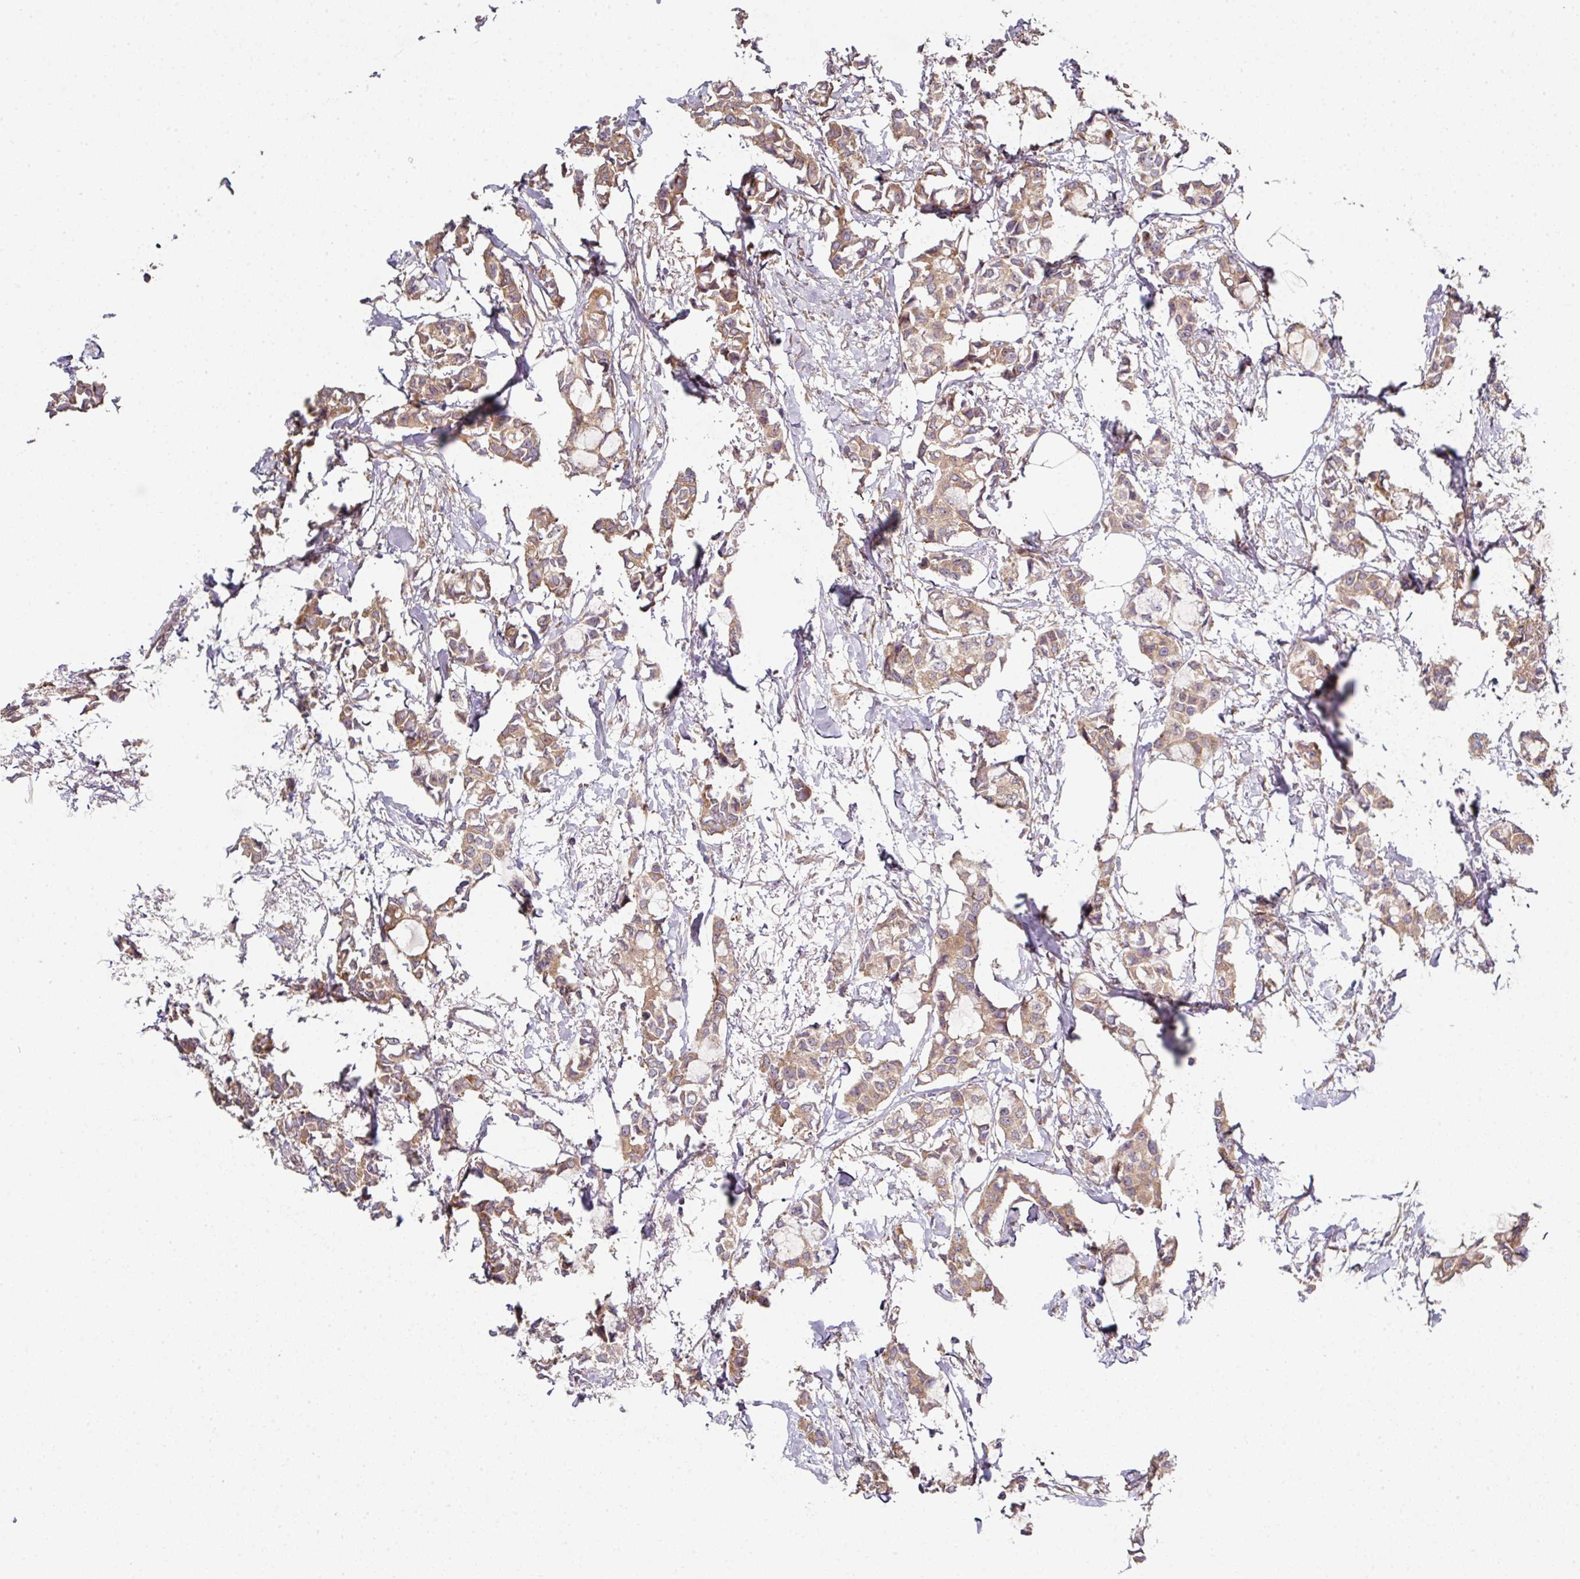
{"staining": {"intensity": "moderate", "quantity": ">75%", "location": "cytoplasmic/membranous"}, "tissue": "breast cancer", "cell_type": "Tumor cells", "image_type": "cancer", "snomed": [{"axis": "morphology", "description": "Duct carcinoma"}, {"axis": "topography", "description": "Breast"}], "caption": "Immunohistochemistry (IHC) micrograph of neoplastic tissue: human intraductal carcinoma (breast) stained using IHC demonstrates medium levels of moderate protein expression localized specifically in the cytoplasmic/membranous of tumor cells, appearing as a cytoplasmic/membranous brown color.", "gene": "CAMLG", "patient": {"sex": "female", "age": 73}}